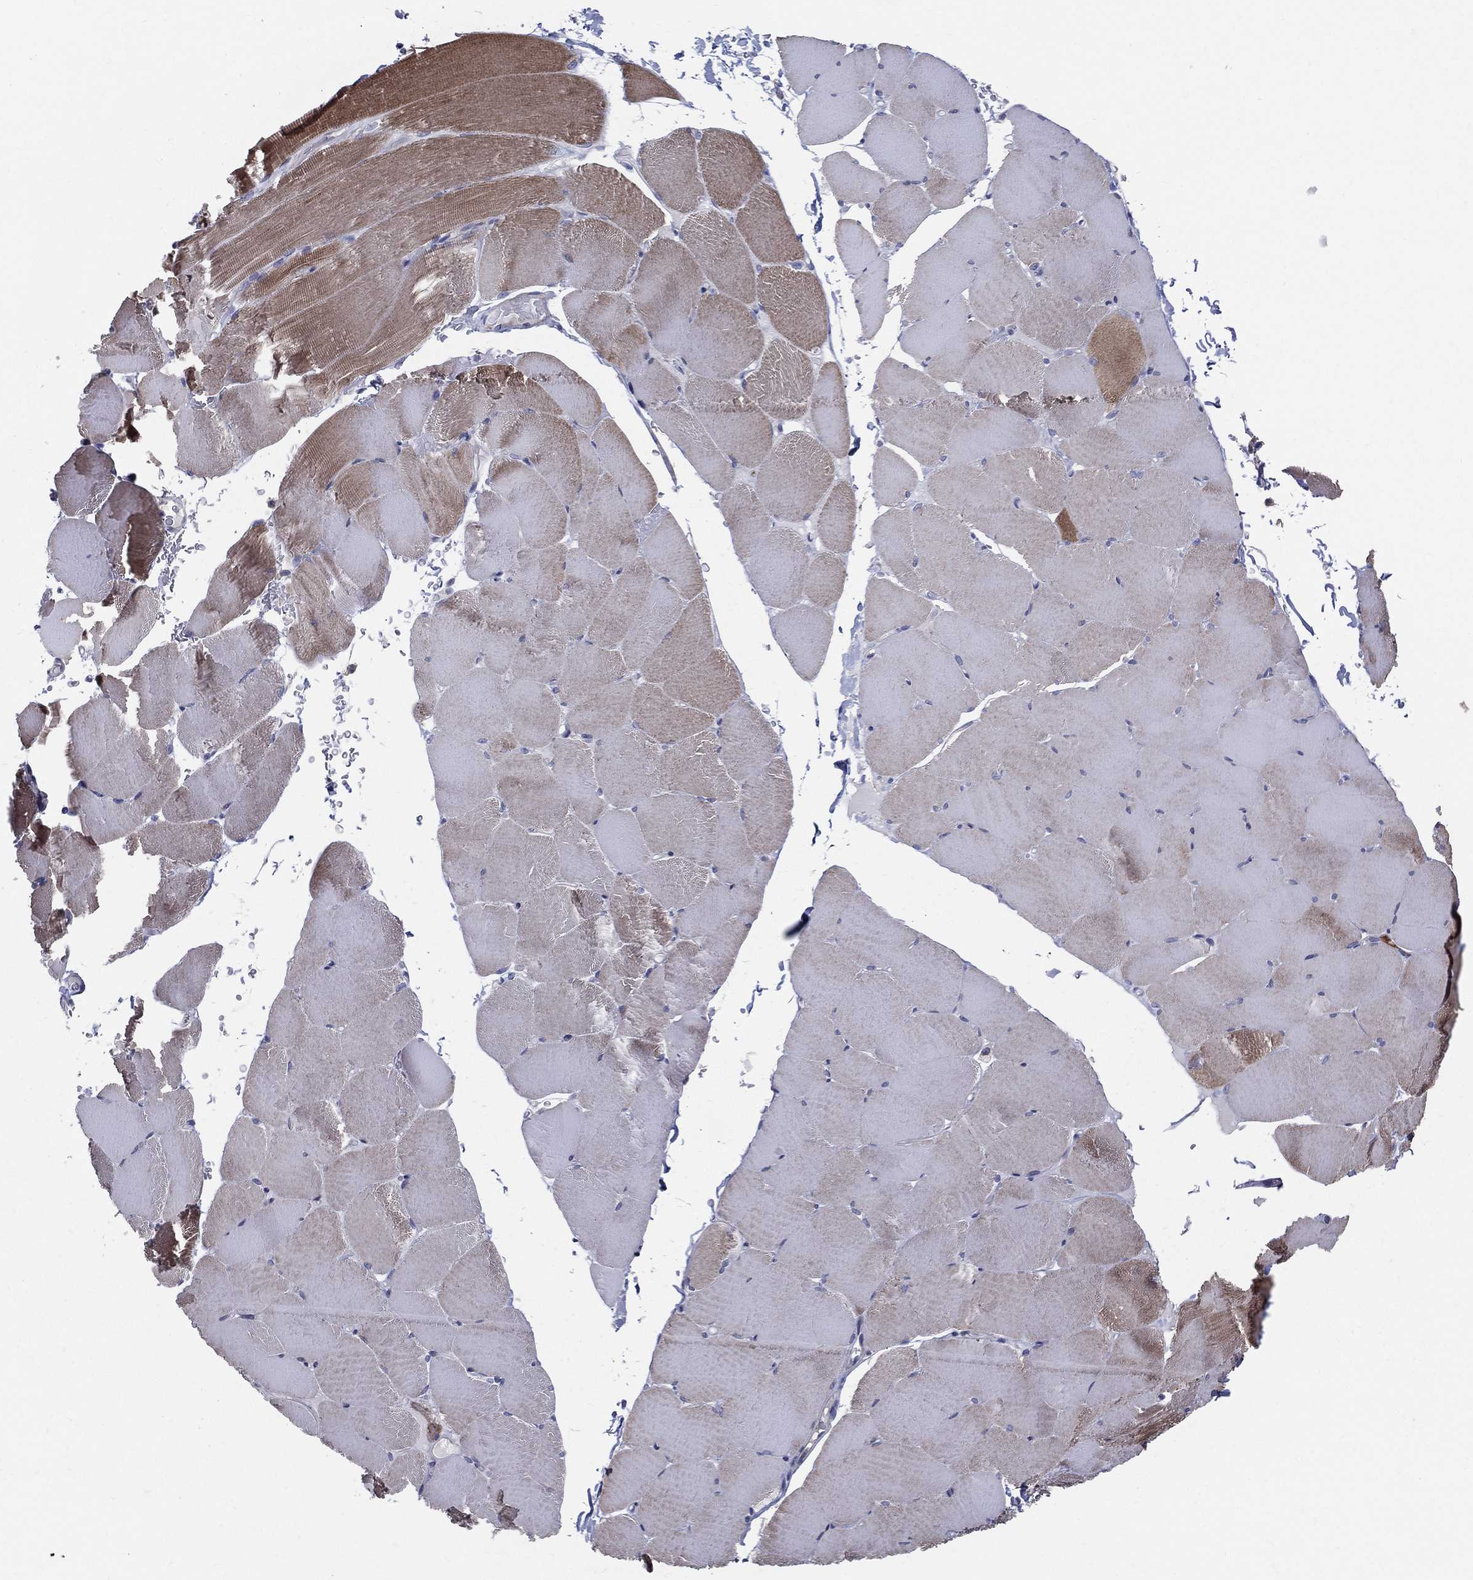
{"staining": {"intensity": "strong", "quantity": "25%-75%", "location": "cytoplasmic/membranous"}, "tissue": "skeletal muscle", "cell_type": "Myocytes", "image_type": "normal", "snomed": [{"axis": "morphology", "description": "Normal tissue, NOS"}, {"axis": "topography", "description": "Skeletal muscle"}], "caption": "High-magnification brightfield microscopy of normal skeletal muscle stained with DAB (3,3'-diaminobenzidine) (brown) and counterstained with hematoxylin (blue). myocytes exhibit strong cytoplasmic/membranous staining is identified in approximately25%-75% of cells.", "gene": "POMZP3", "patient": {"sex": "female", "age": 37}}